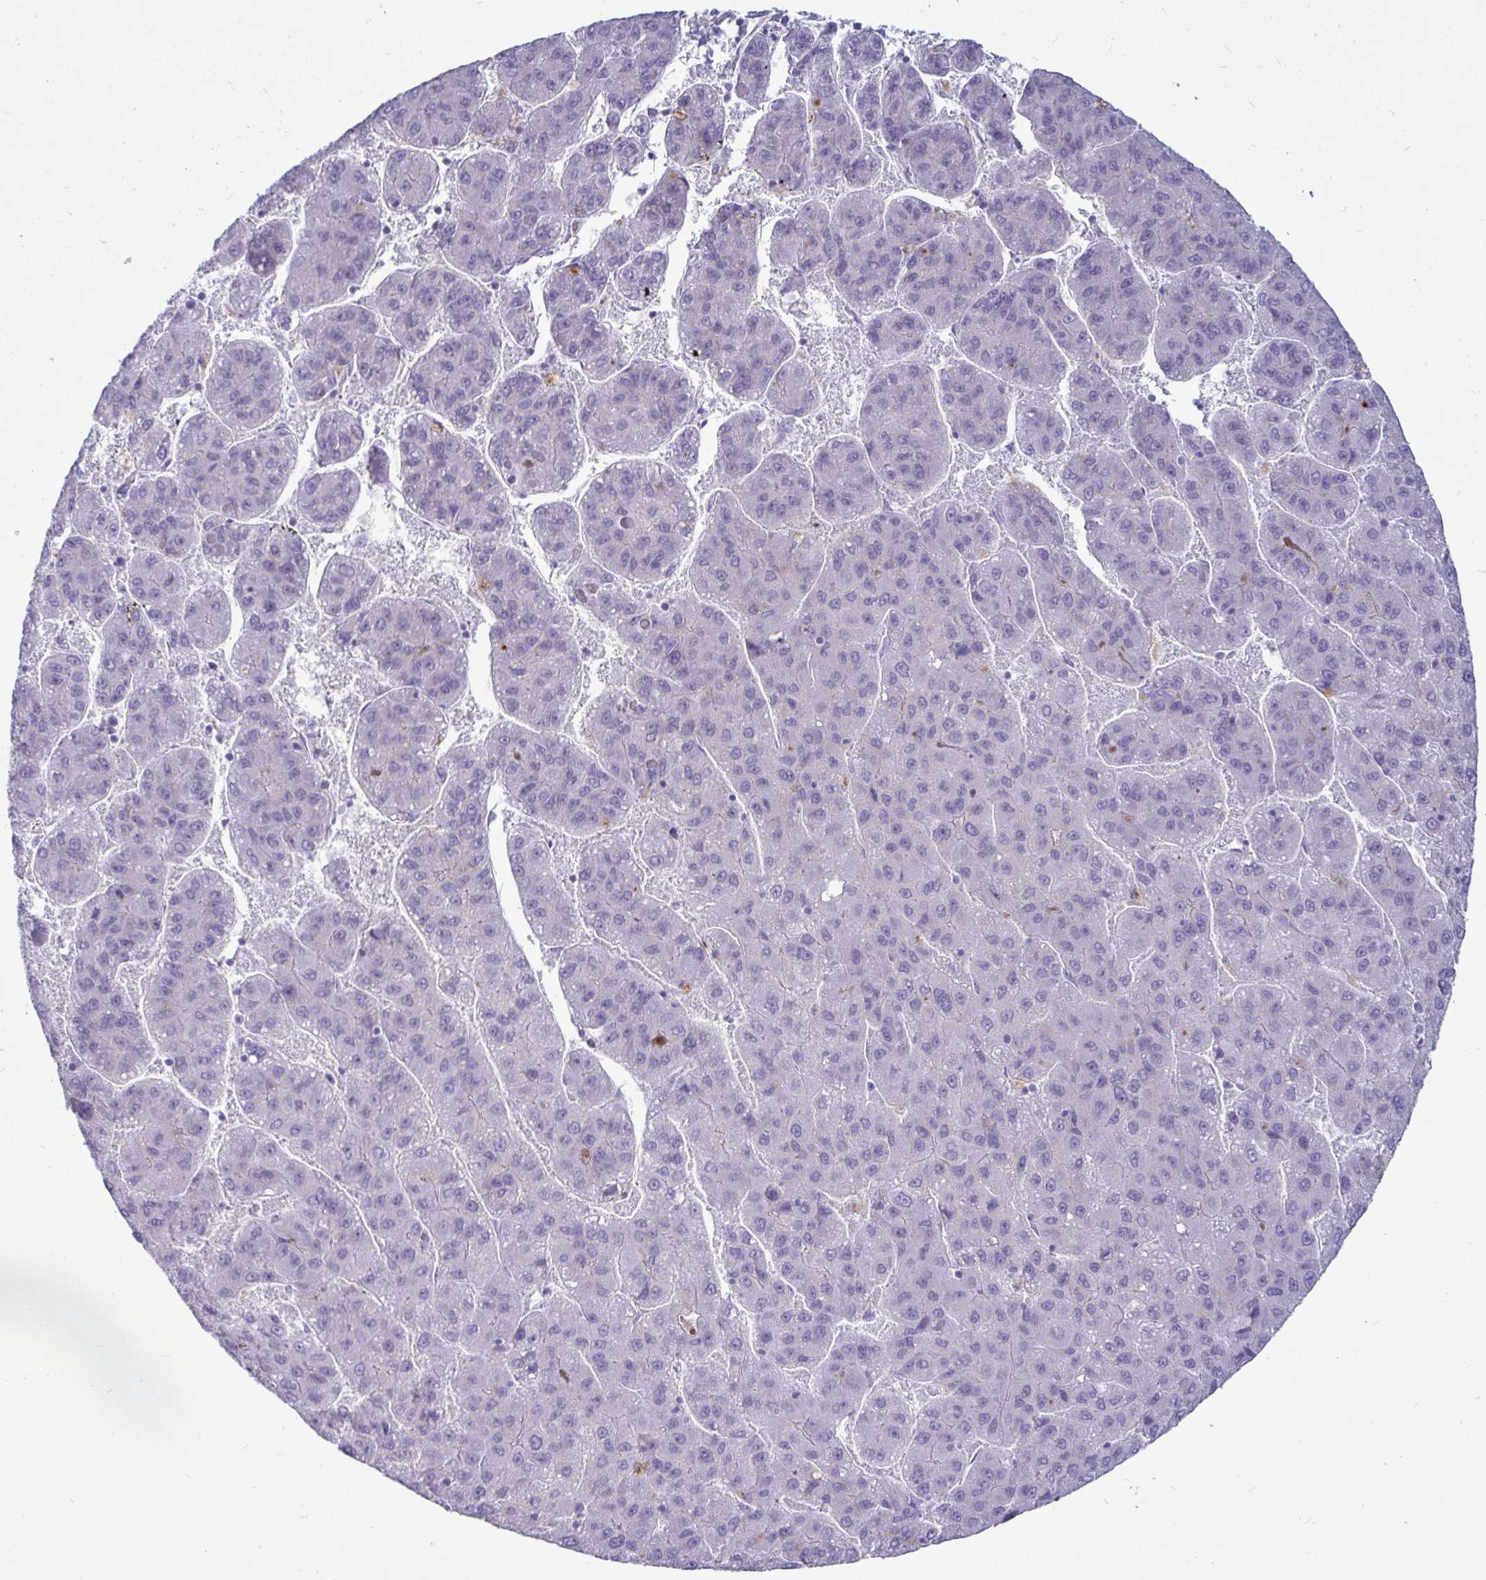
{"staining": {"intensity": "negative", "quantity": "none", "location": "none"}, "tissue": "liver cancer", "cell_type": "Tumor cells", "image_type": "cancer", "snomed": [{"axis": "morphology", "description": "Carcinoma, Hepatocellular, NOS"}, {"axis": "topography", "description": "Liver"}], "caption": "Tumor cells are negative for protein expression in human hepatocellular carcinoma (liver).", "gene": "CTSZ", "patient": {"sex": "female", "age": 82}}